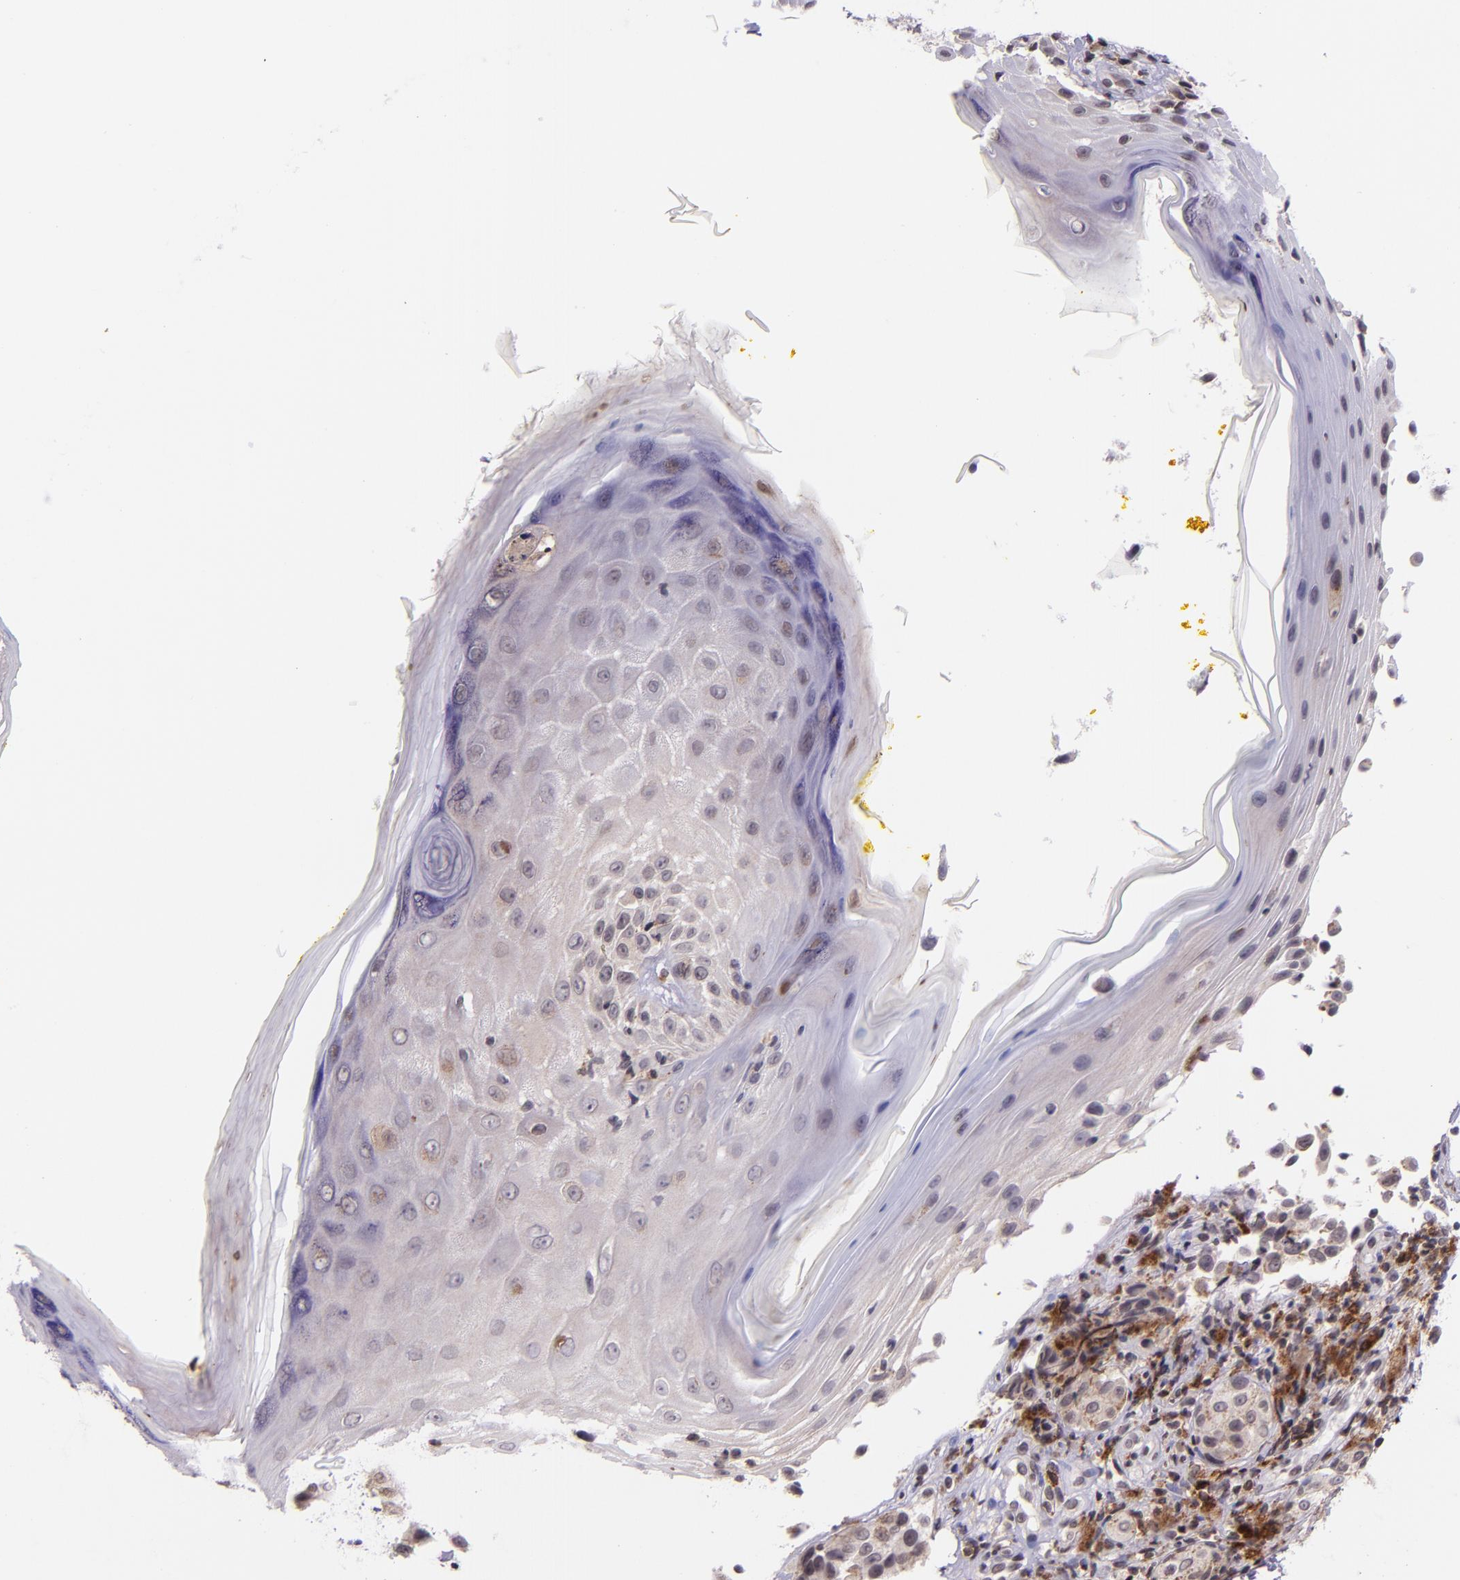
{"staining": {"intensity": "weak", "quantity": "25%-75%", "location": "cytoplasmic/membranous"}, "tissue": "melanoma", "cell_type": "Tumor cells", "image_type": "cancer", "snomed": [{"axis": "morphology", "description": "Malignant melanoma, NOS"}, {"axis": "topography", "description": "Skin"}], "caption": "IHC image of malignant melanoma stained for a protein (brown), which demonstrates low levels of weak cytoplasmic/membranous expression in approximately 25%-75% of tumor cells.", "gene": "SELL", "patient": {"sex": "male", "age": 67}}